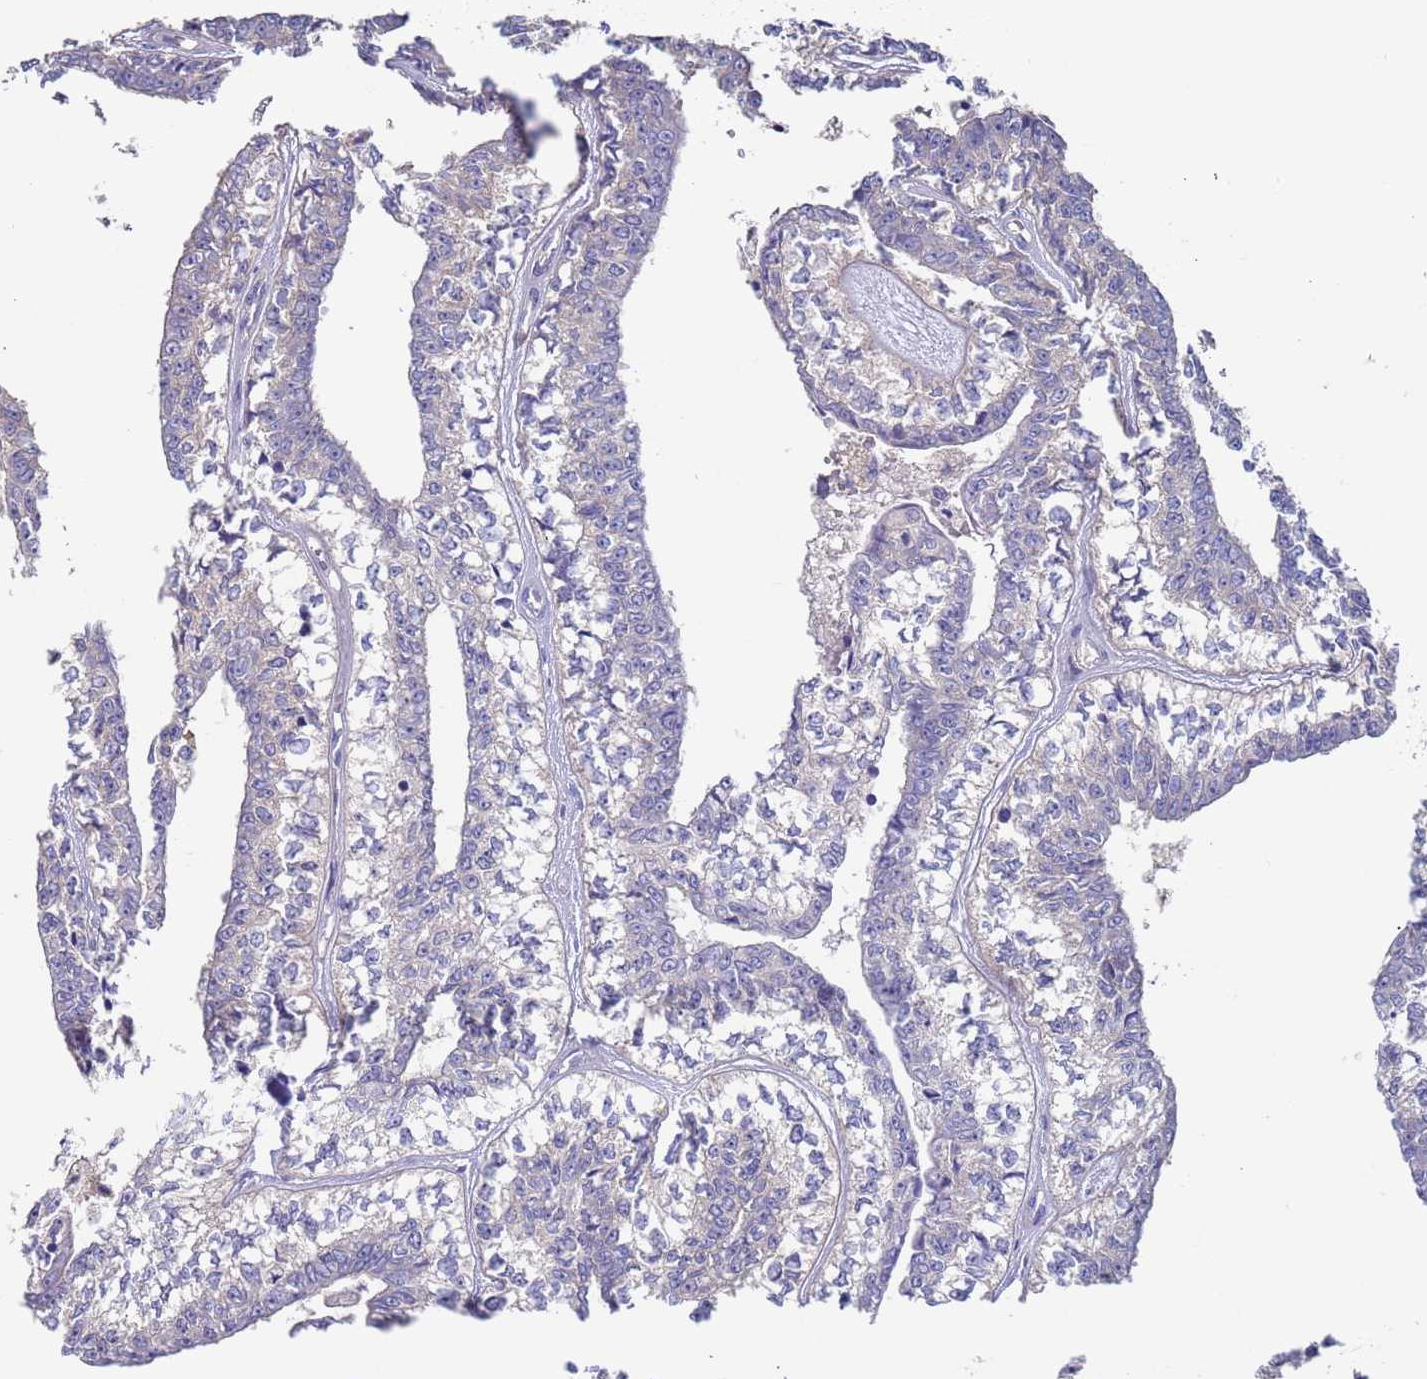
{"staining": {"intensity": "negative", "quantity": "none", "location": "none"}, "tissue": "head and neck cancer", "cell_type": "Tumor cells", "image_type": "cancer", "snomed": [{"axis": "morphology", "description": "Adenocarcinoma, NOS"}, {"axis": "topography", "description": "Head-Neck"}], "caption": "This is an immunohistochemistry (IHC) photomicrograph of human head and neck adenocarcinoma. There is no positivity in tumor cells.", "gene": "KRTCAP3", "patient": {"sex": "female", "age": 73}}